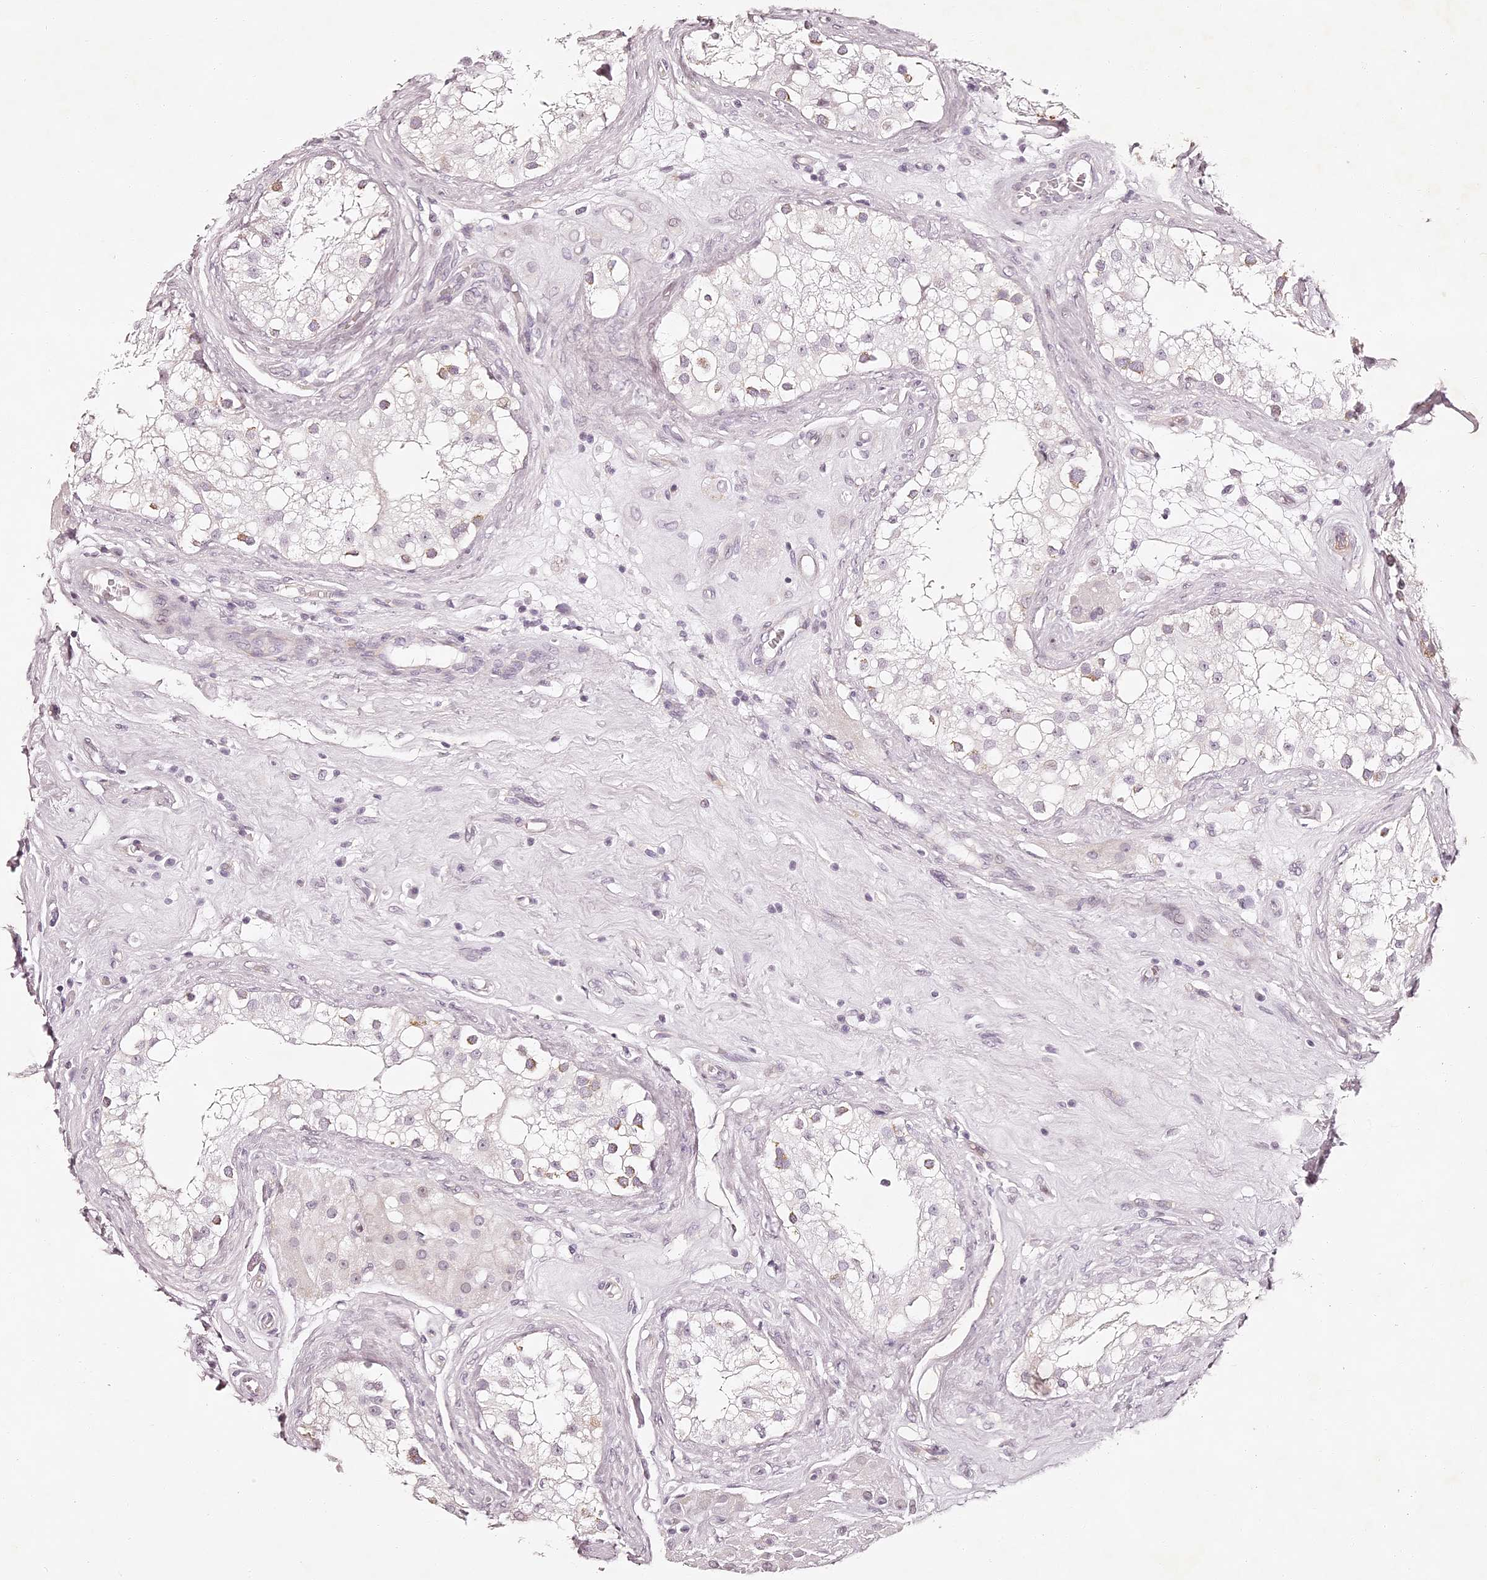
{"staining": {"intensity": "weak", "quantity": "<25%", "location": "cytoplasmic/membranous"}, "tissue": "testis", "cell_type": "Cells in seminiferous ducts", "image_type": "normal", "snomed": [{"axis": "morphology", "description": "Normal tissue, NOS"}, {"axis": "topography", "description": "Testis"}], "caption": "This is an IHC photomicrograph of normal human testis. There is no staining in cells in seminiferous ducts.", "gene": "ELAPOR1", "patient": {"sex": "male", "age": 84}}